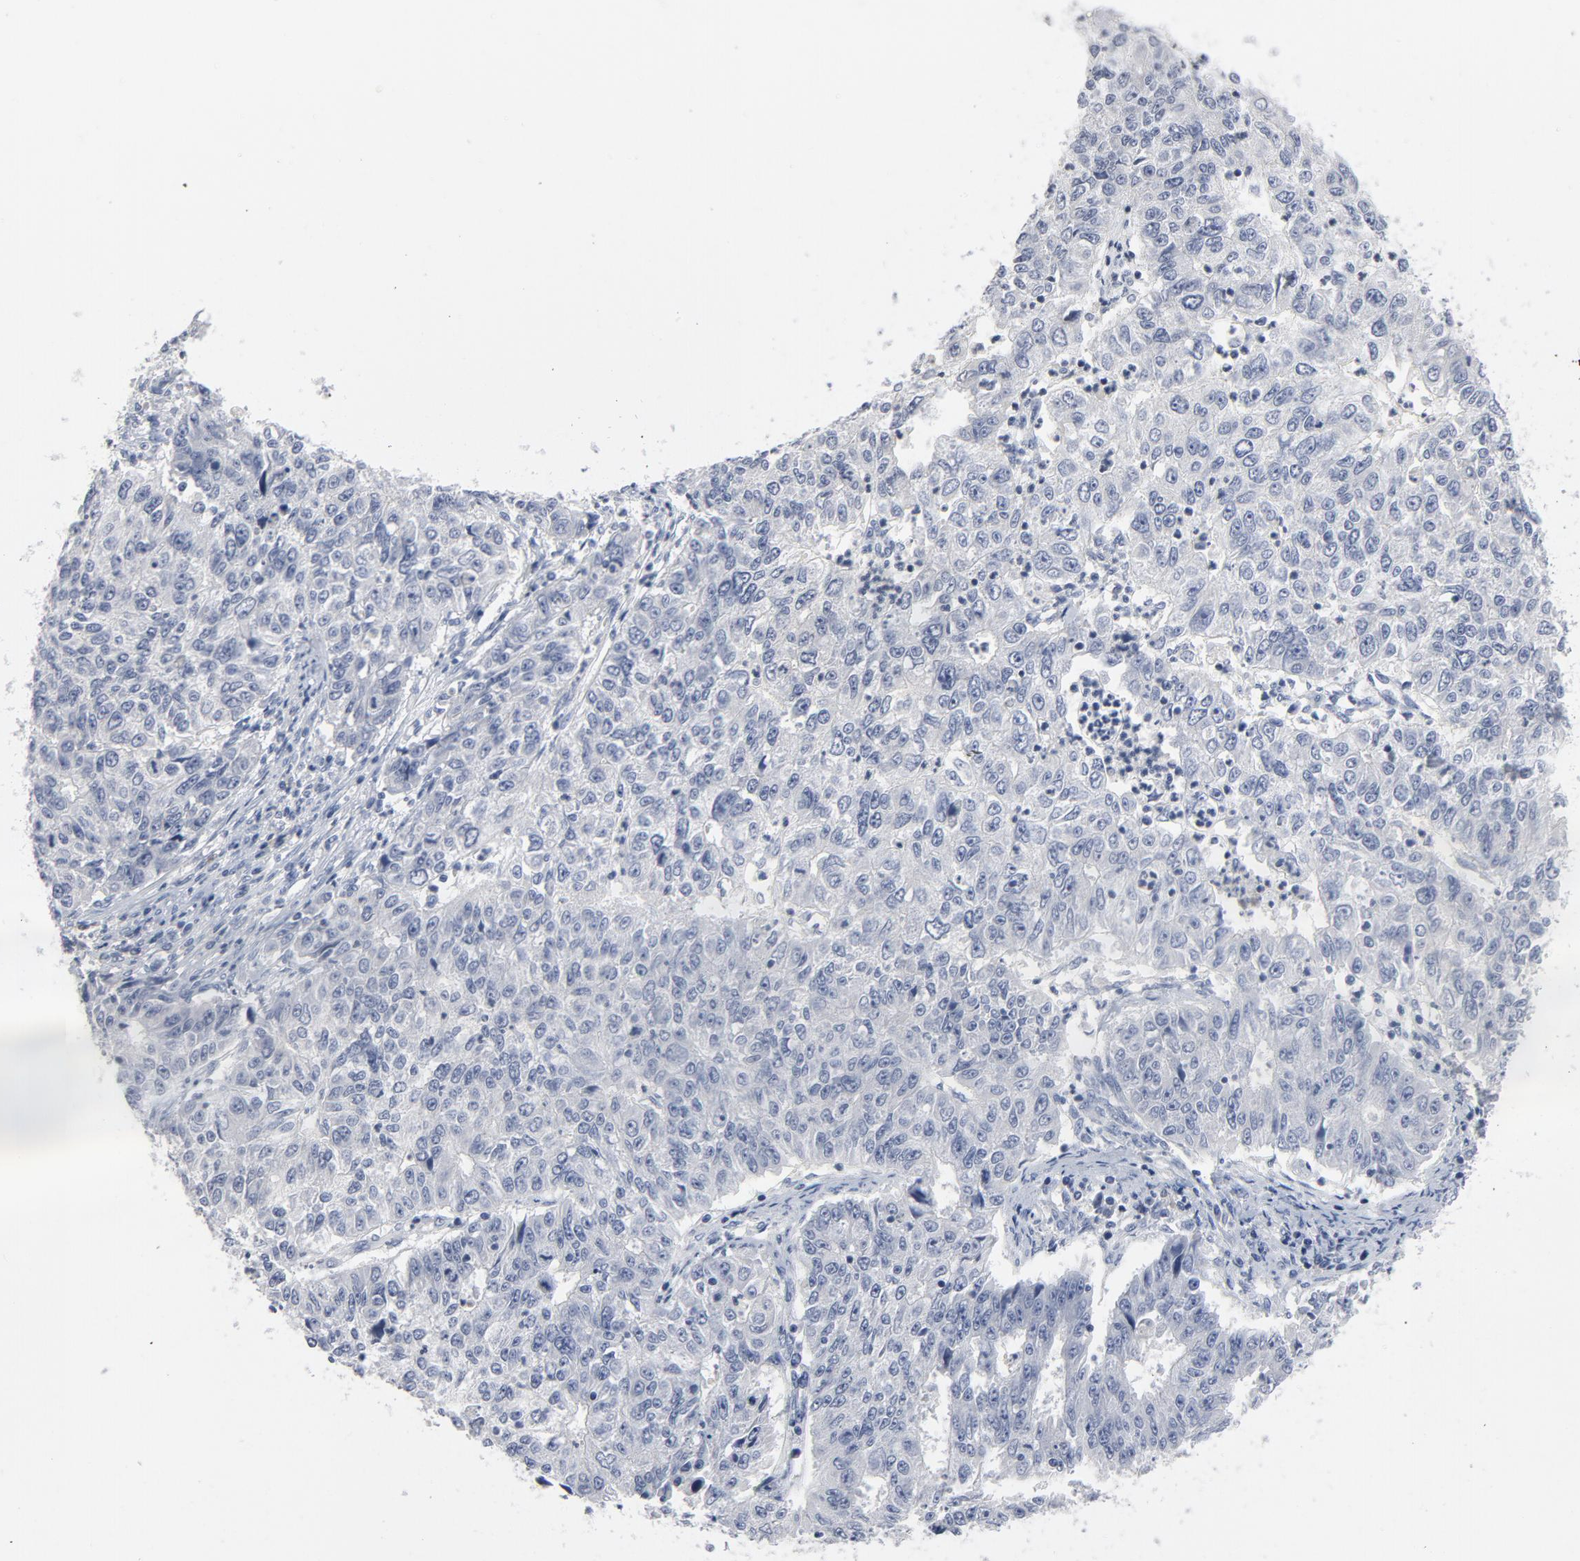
{"staining": {"intensity": "negative", "quantity": "none", "location": "none"}, "tissue": "endometrial cancer", "cell_type": "Tumor cells", "image_type": "cancer", "snomed": [{"axis": "morphology", "description": "Adenocarcinoma, NOS"}, {"axis": "topography", "description": "Endometrium"}], "caption": "Immunohistochemical staining of human endometrial cancer shows no significant expression in tumor cells.", "gene": "TCL1A", "patient": {"sex": "female", "age": 42}}